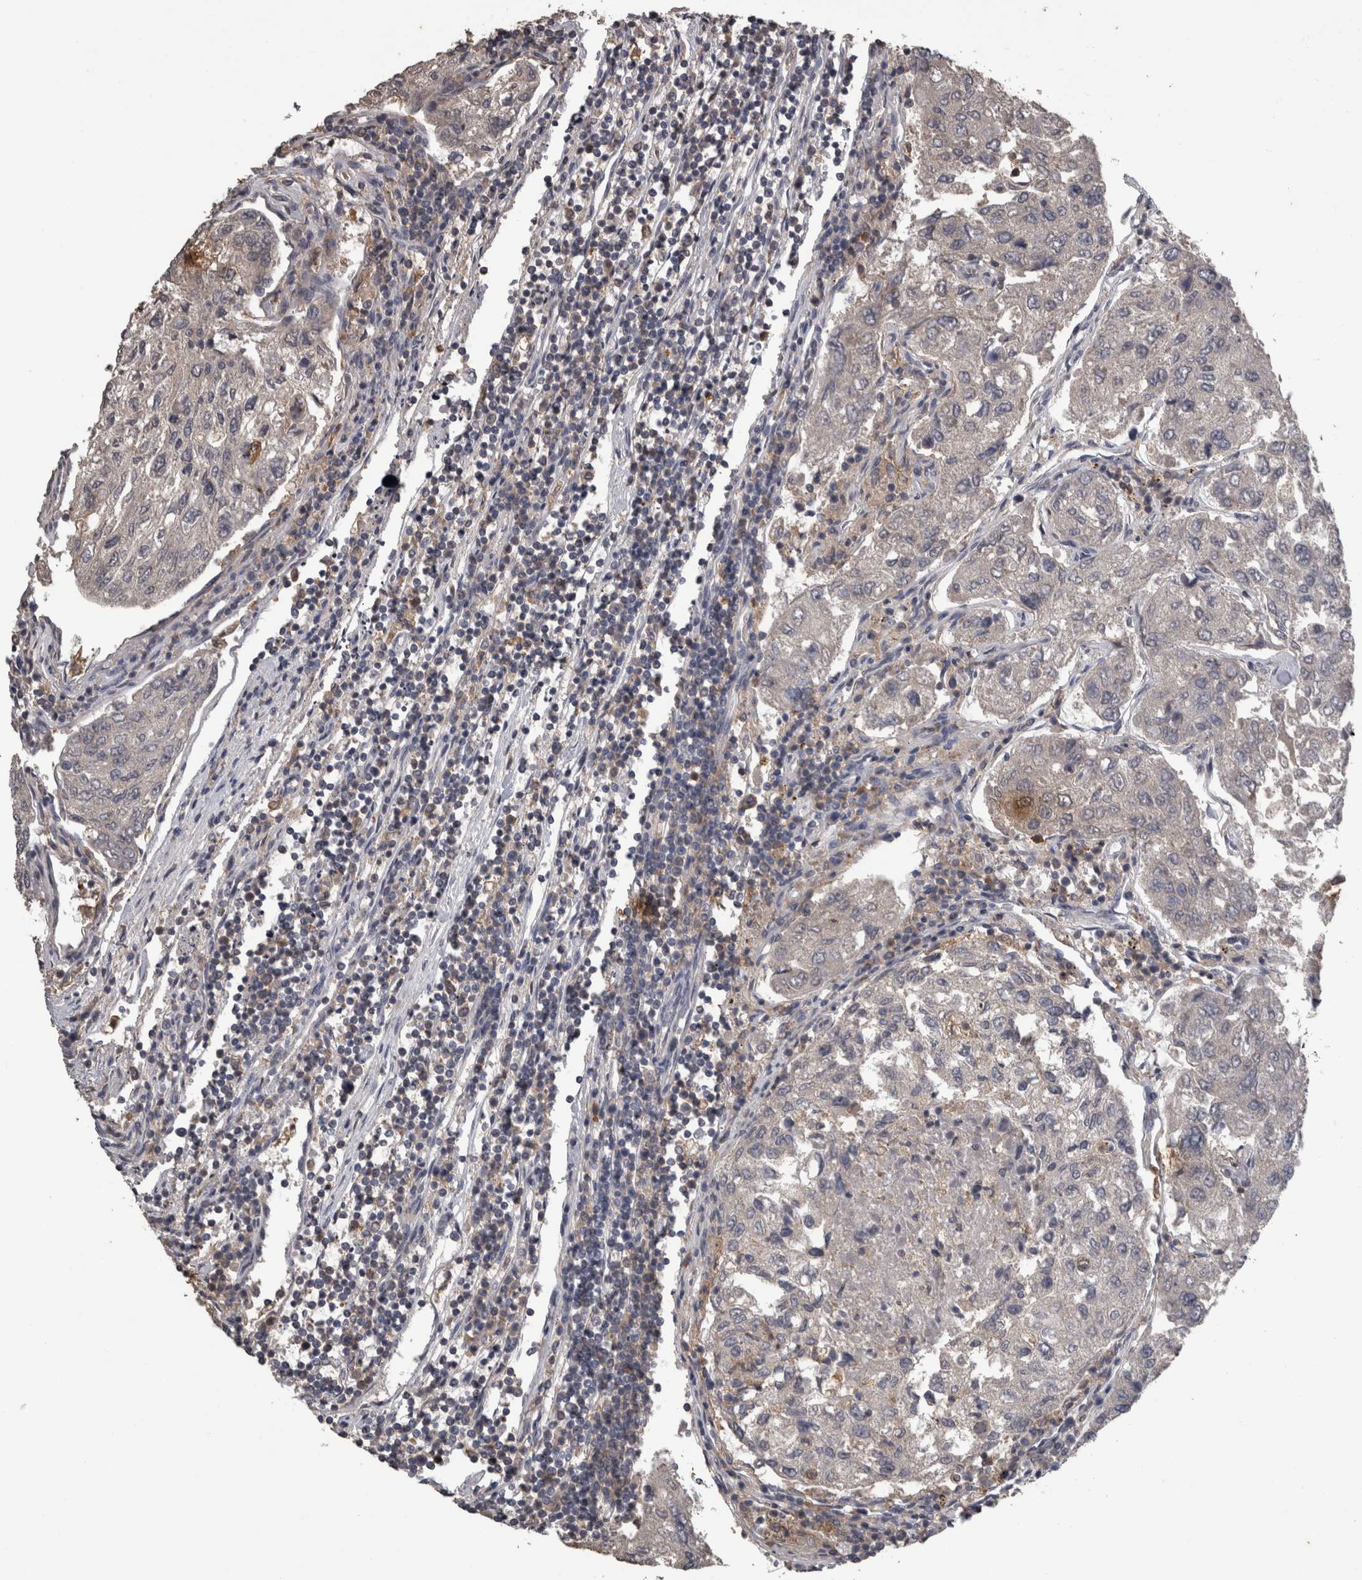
{"staining": {"intensity": "negative", "quantity": "none", "location": "none"}, "tissue": "urothelial cancer", "cell_type": "Tumor cells", "image_type": "cancer", "snomed": [{"axis": "morphology", "description": "Urothelial carcinoma, High grade"}, {"axis": "topography", "description": "Lymph node"}, {"axis": "topography", "description": "Urinary bladder"}], "caption": "Immunohistochemistry of urothelial cancer exhibits no positivity in tumor cells.", "gene": "PIK3AP1", "patient": {"sex": "male", "age": 51}}